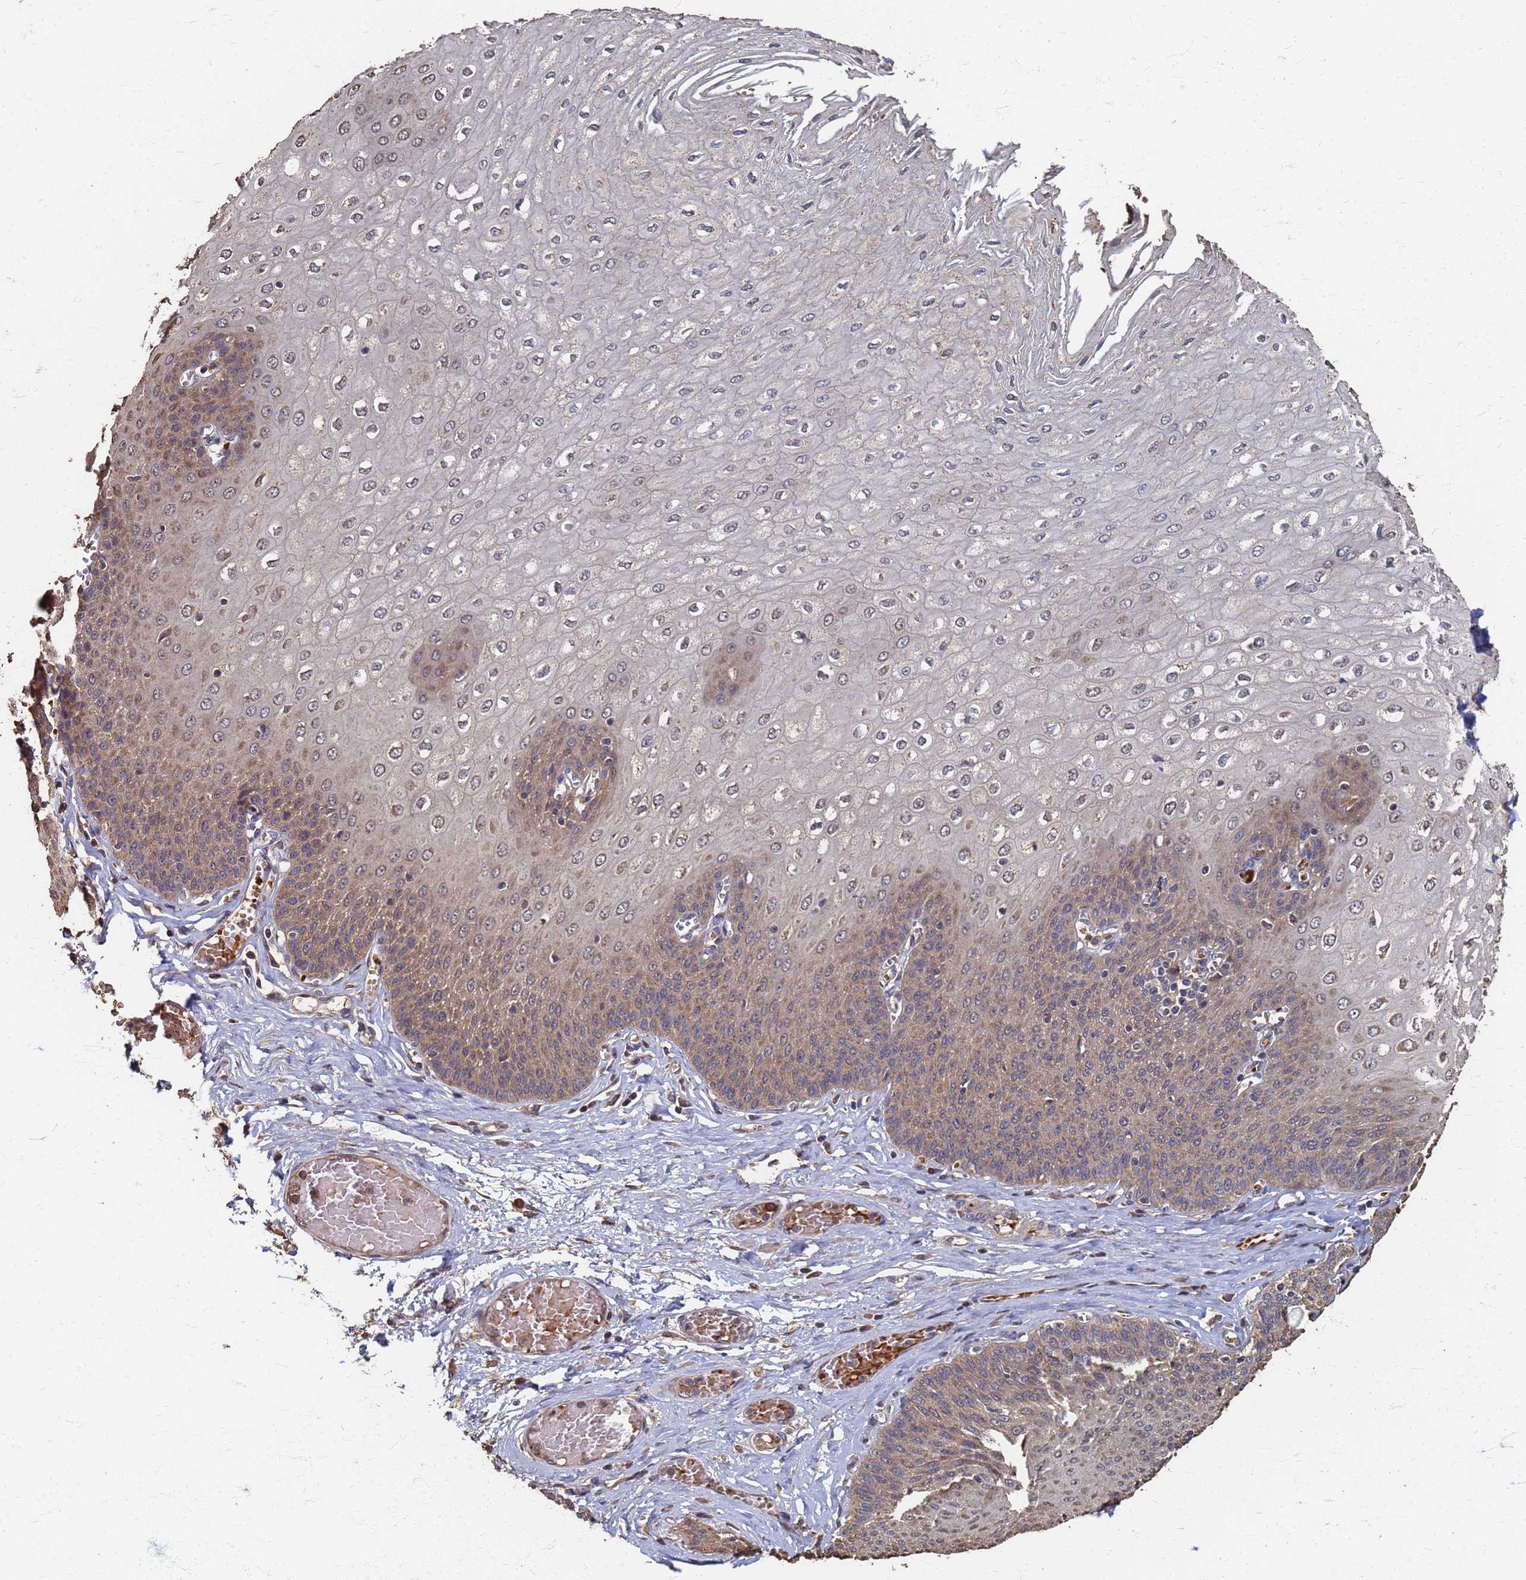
{"staining": {"intensity": "moderate", "quantity": "25%-75%", "location": "cytoplasmic/membranous"}, "tissue": "esophagus", "cell_type": "Squamous epithelial cells", "image_type": "normal", "snomed": [{"axis": "morphology", "description": "Normal tissue, NOS"}, {"axis": "topography", "description": "Esophagus"}], "caption": "The image exhibits staining of normal esophagus, revealing moderate cytoplasmic/membranous protein positivity (brown color) within squamous epithelial cells.", "gene": "DPH5", "patient": {"sex": "male", "age": 60}}